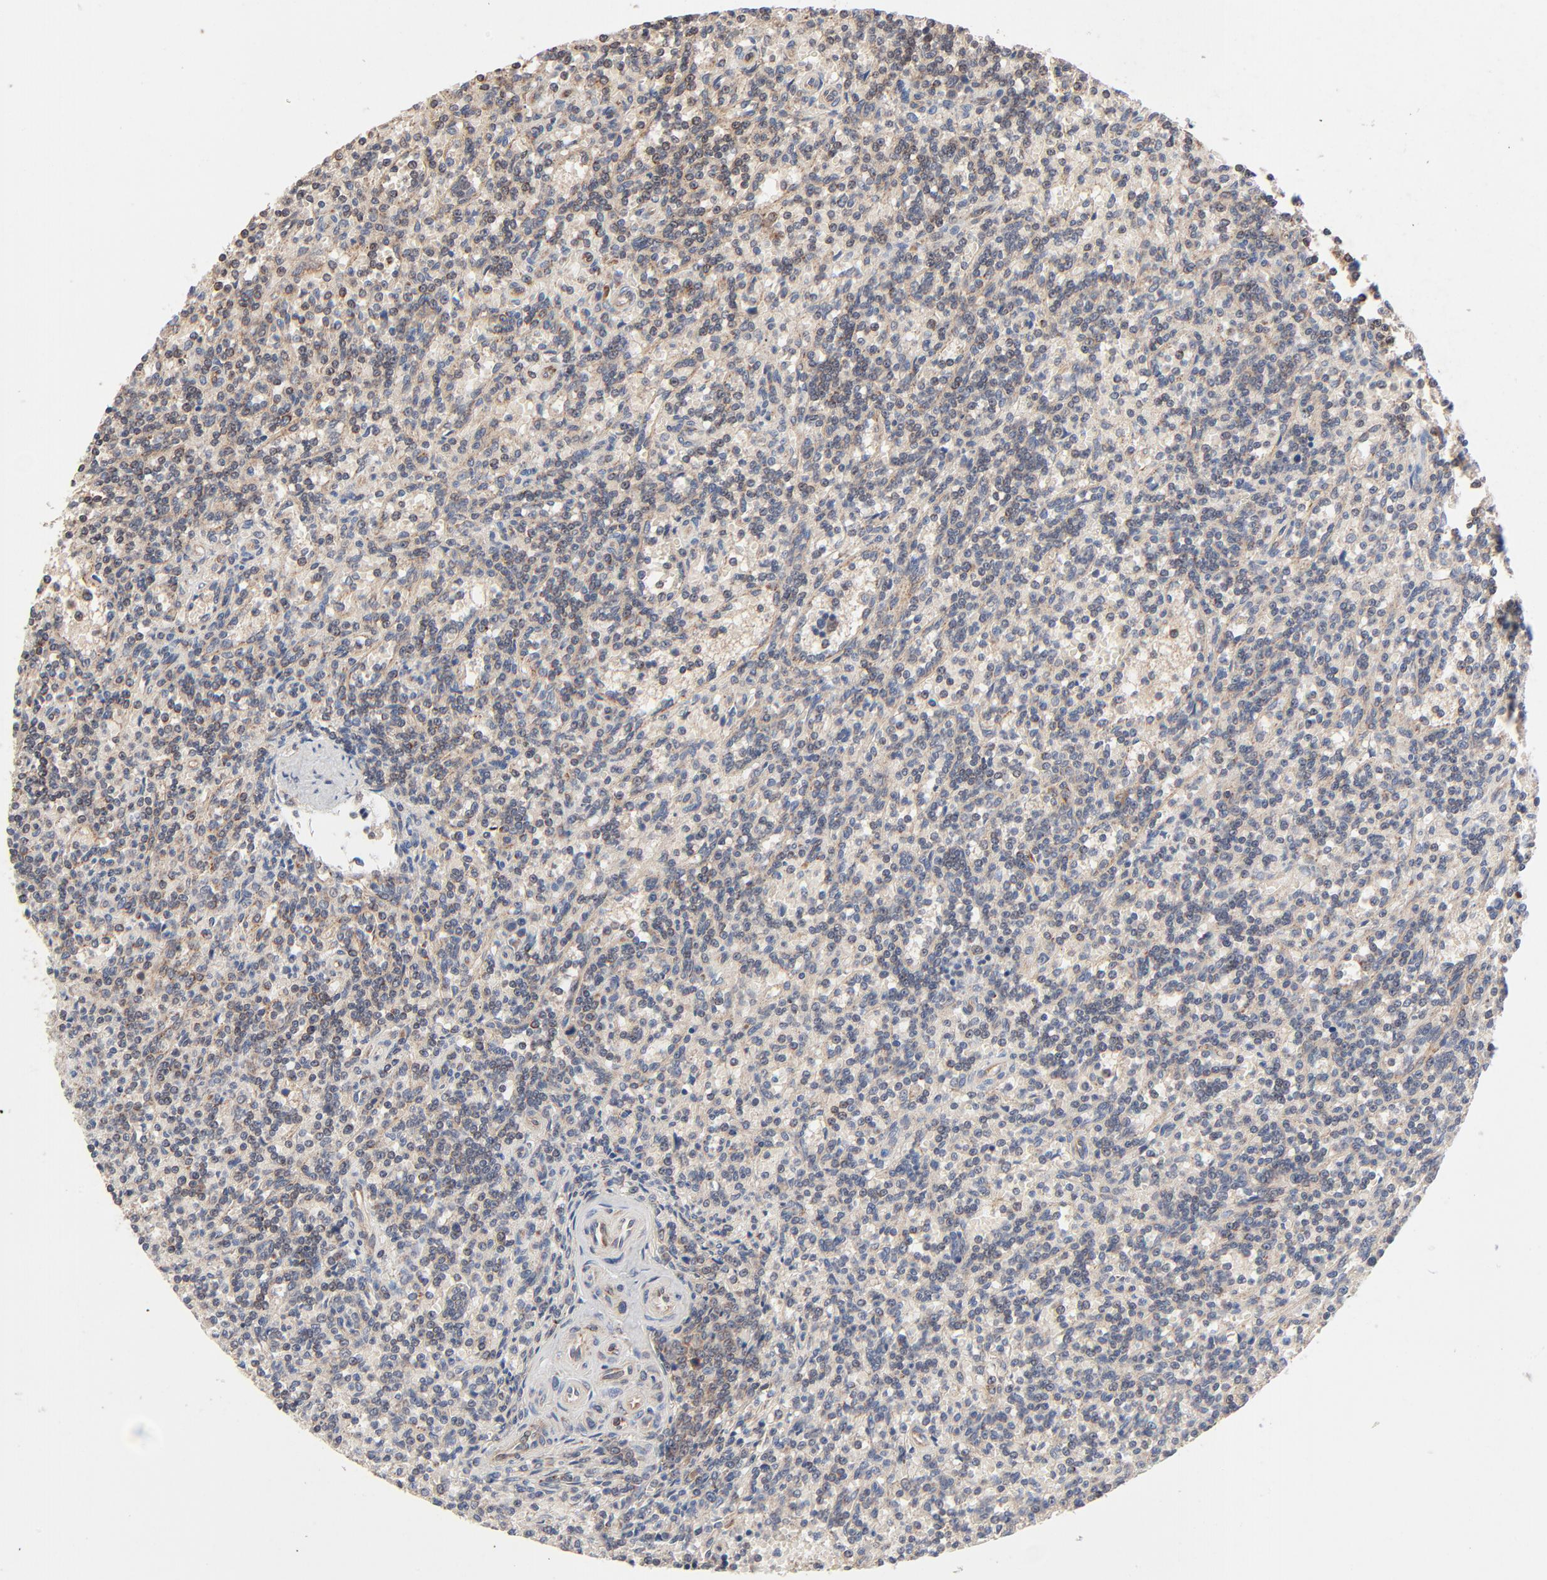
{"staining": {"intensity": "weak", "quantity": "25%-75%", "location": "cytoplasmic/membranous"}, "tissue": "lymphoma", "cell_type": "Tumor cells", "image_type": "cancer", "snomed": [{"axis": "morphology", "description": "Malignant lymphoma, non-Hodgkin's type, Low grade"}, {"axis": "topography", "description": "Spleen"}], "caption": "Immunohistochemistry photomicrograph of neoplastic tissue: low-grade malignant lymphoma, non-Hodgkin's type stained using IHC demonstrates low levels of weak protein expression localized specifically in the cytoplasmic/membranous of tumor cells, appearing as a cytoplasmic/membranous brown color.", "gene": "ABLIM3", "patient": {"sex": "male", "age": 73}}